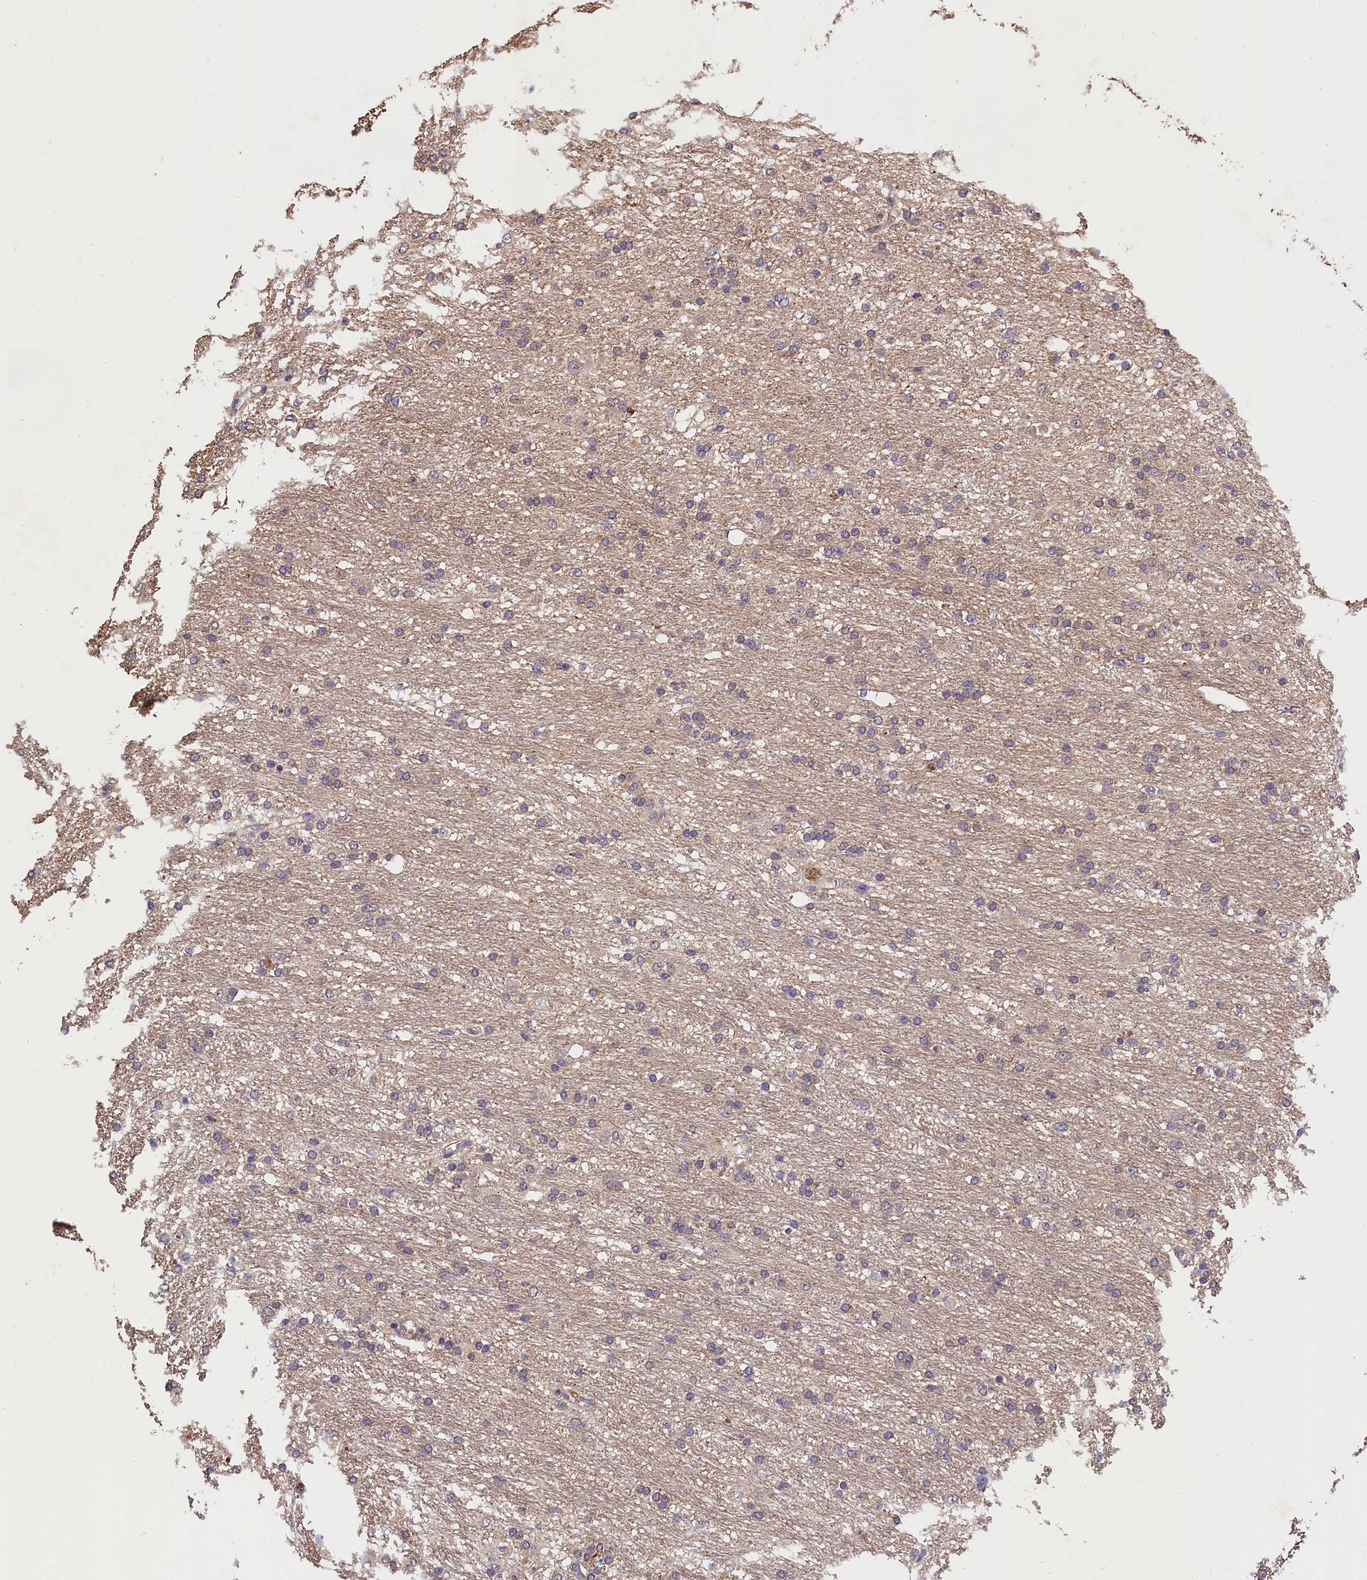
{"staining": {"intensity": "negative", "quantity": "none", "location": "none"}, "tissue": "glioma", "cell_type": "Tumor cells", "image_type": "cancer", "snomed": [{"axis": "morphology", "description": "Glioma, malignant, Low grade"}, {"axis": "topography", "description": "Brain"}], "caption": "Tumor cells show no significant expression in malignant low-grade glioma.", "gene": "OAS3", "patient": {"sex": "male", "age": 77}}